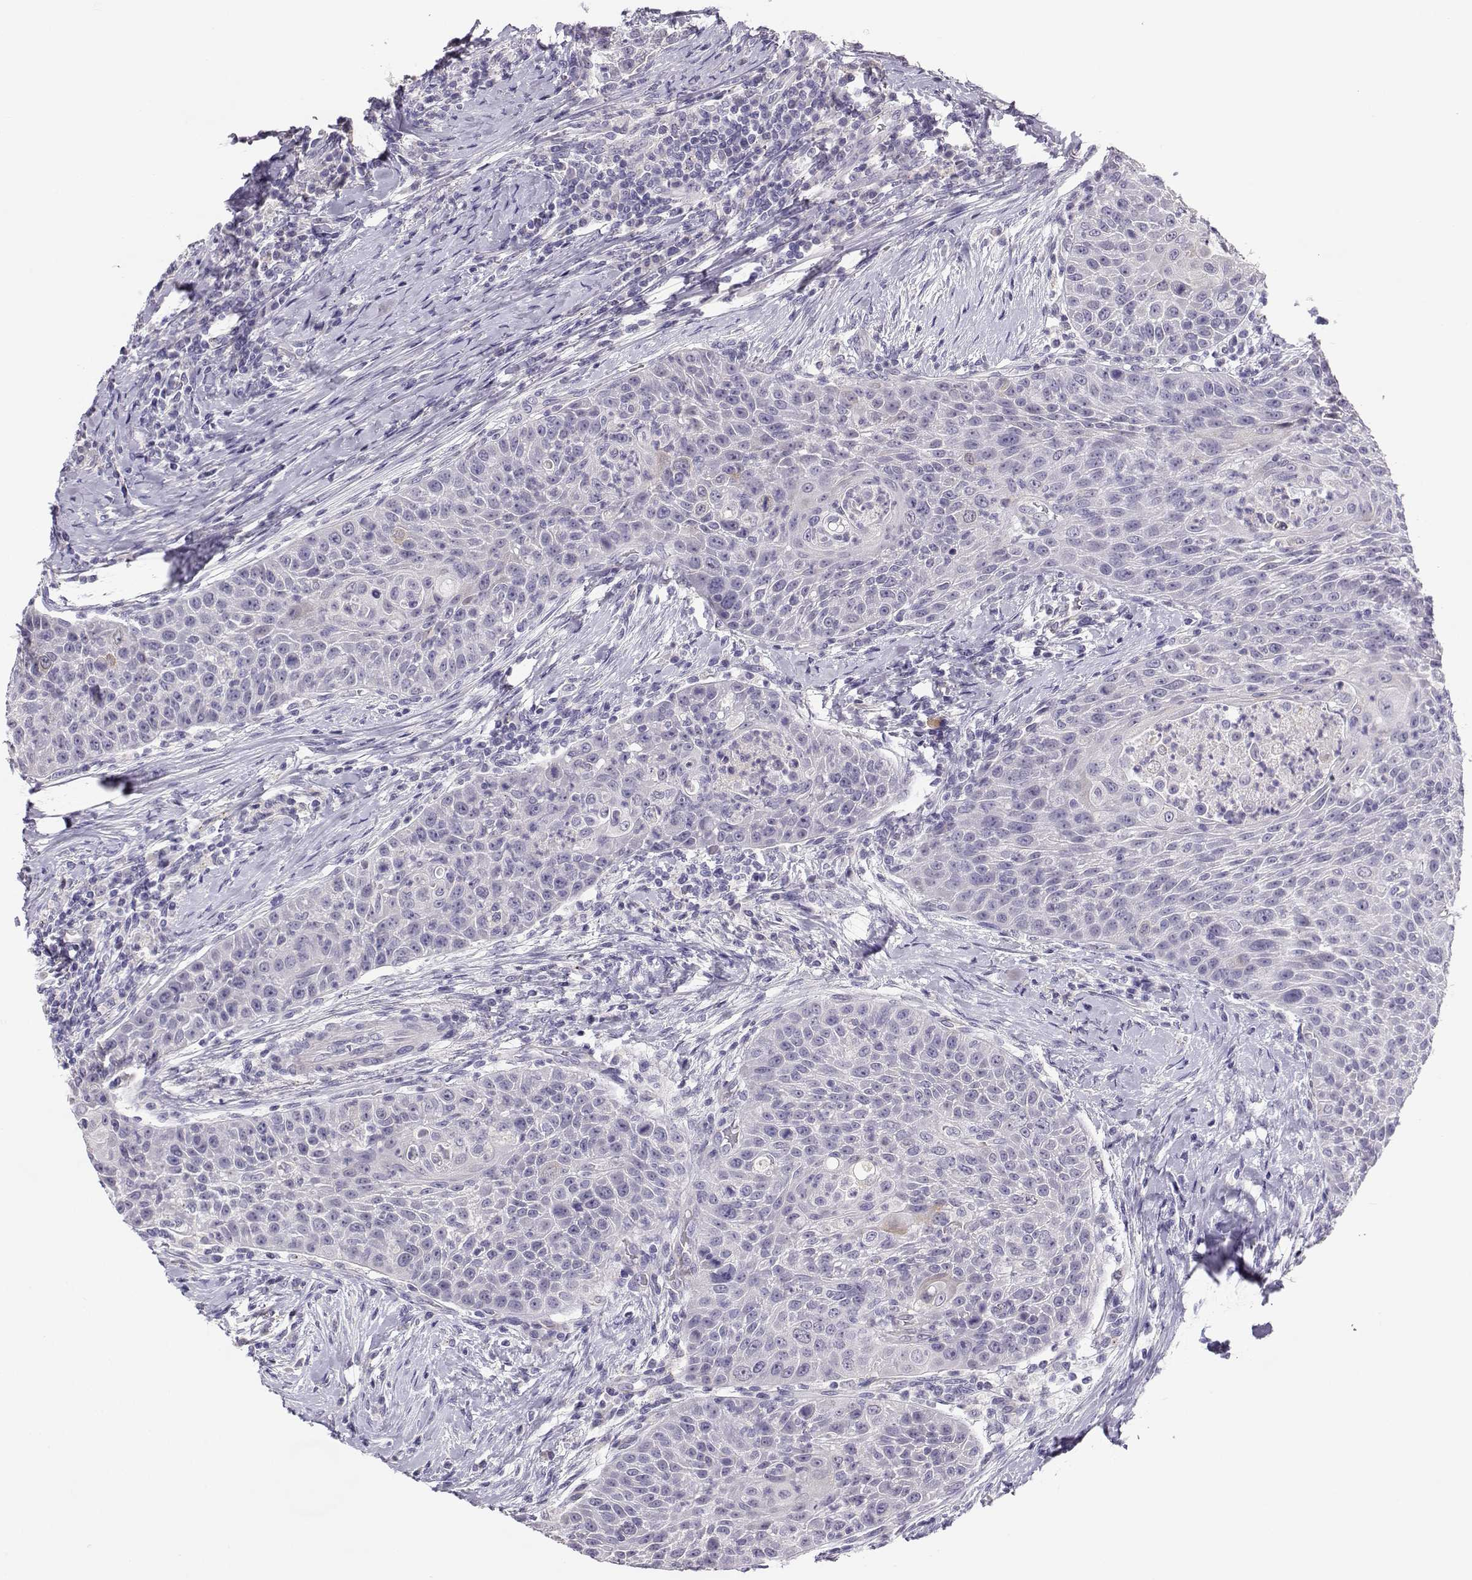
{"staining": {"intensity": "negative", "quantity": "none", "location": "none"}, "tissue": "head and neck cancer", "cell_type": "Tumor cells", "image_type": "cancer", "snomed": [{"axis": "morphology", "description": "Squamous cell carcinoma, NOS"}, {"axis": "topography", "description": "Head-Neck"}], "caption": "A high-resolution histopathology image shows immunohistochemistry staining of head and neck cancer, which displays no significant expression in tumor cells. (Brightfield microscopy of DAB IHC at high magnification).", "gene": "ENDOU", "patient": {"sex": "male", "age": 69}}